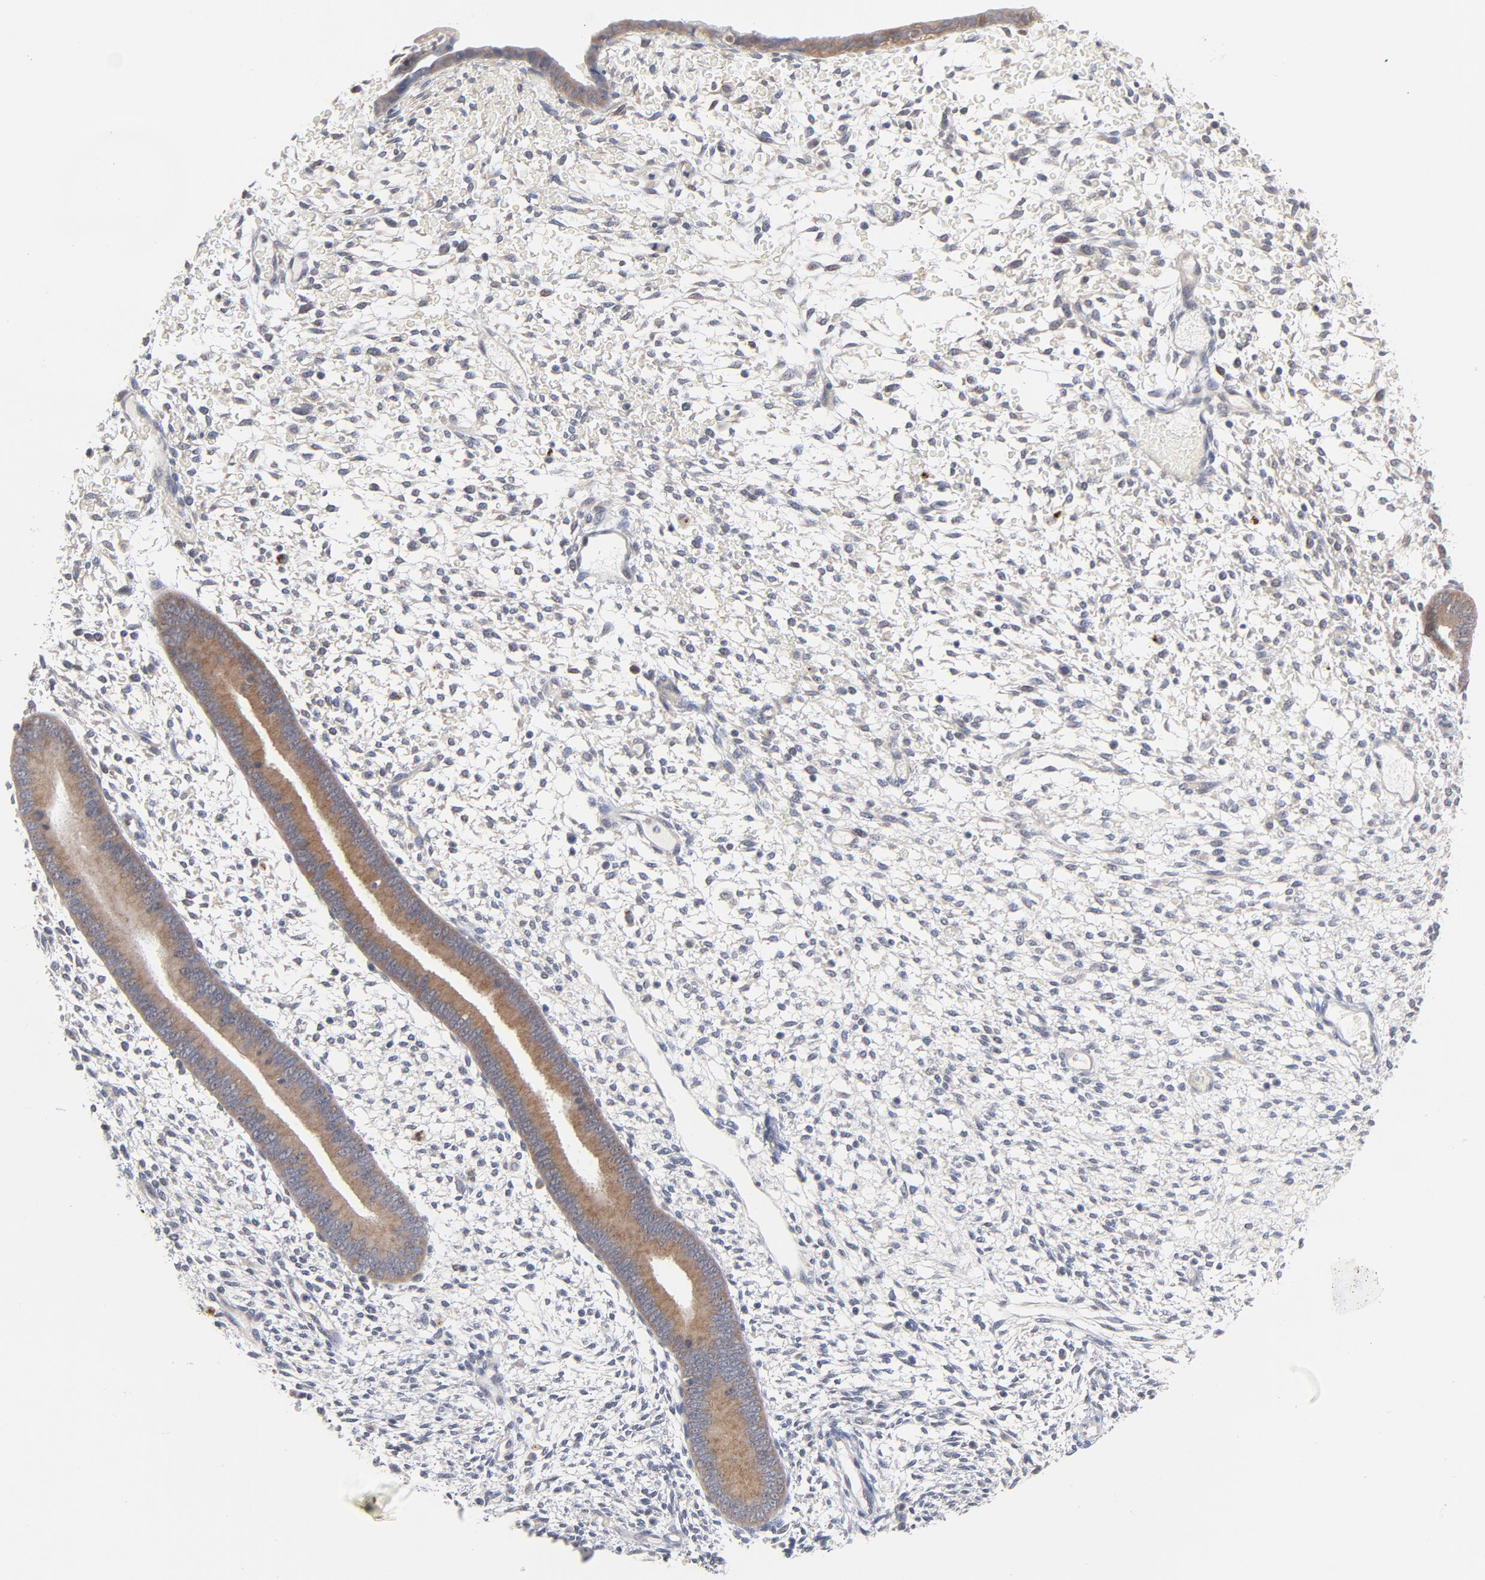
{"staining": {"intensity": "negative", "quantity": "none", "location": "none"}, "tissue": "endometrium", "cell_type": "Cells in endometrial stroma", "image_type": "normal", "snomed": [{"axis": "morphology", "description": "Normal tissue, NOS"}, {"axis": "topography", "description": "Endometrium"}], "caption": "Immunohistochemistry histopathology image of unremarkable endometrium stained for a protein (brown), which reveals no expression in cells in endometrial stroma. The staining is performed using DAB brown chromogen with nuclei counter-stained in using hematoxylin.", "gene": "UBL4A", "patient": {"sex": "female", "age": 42}}